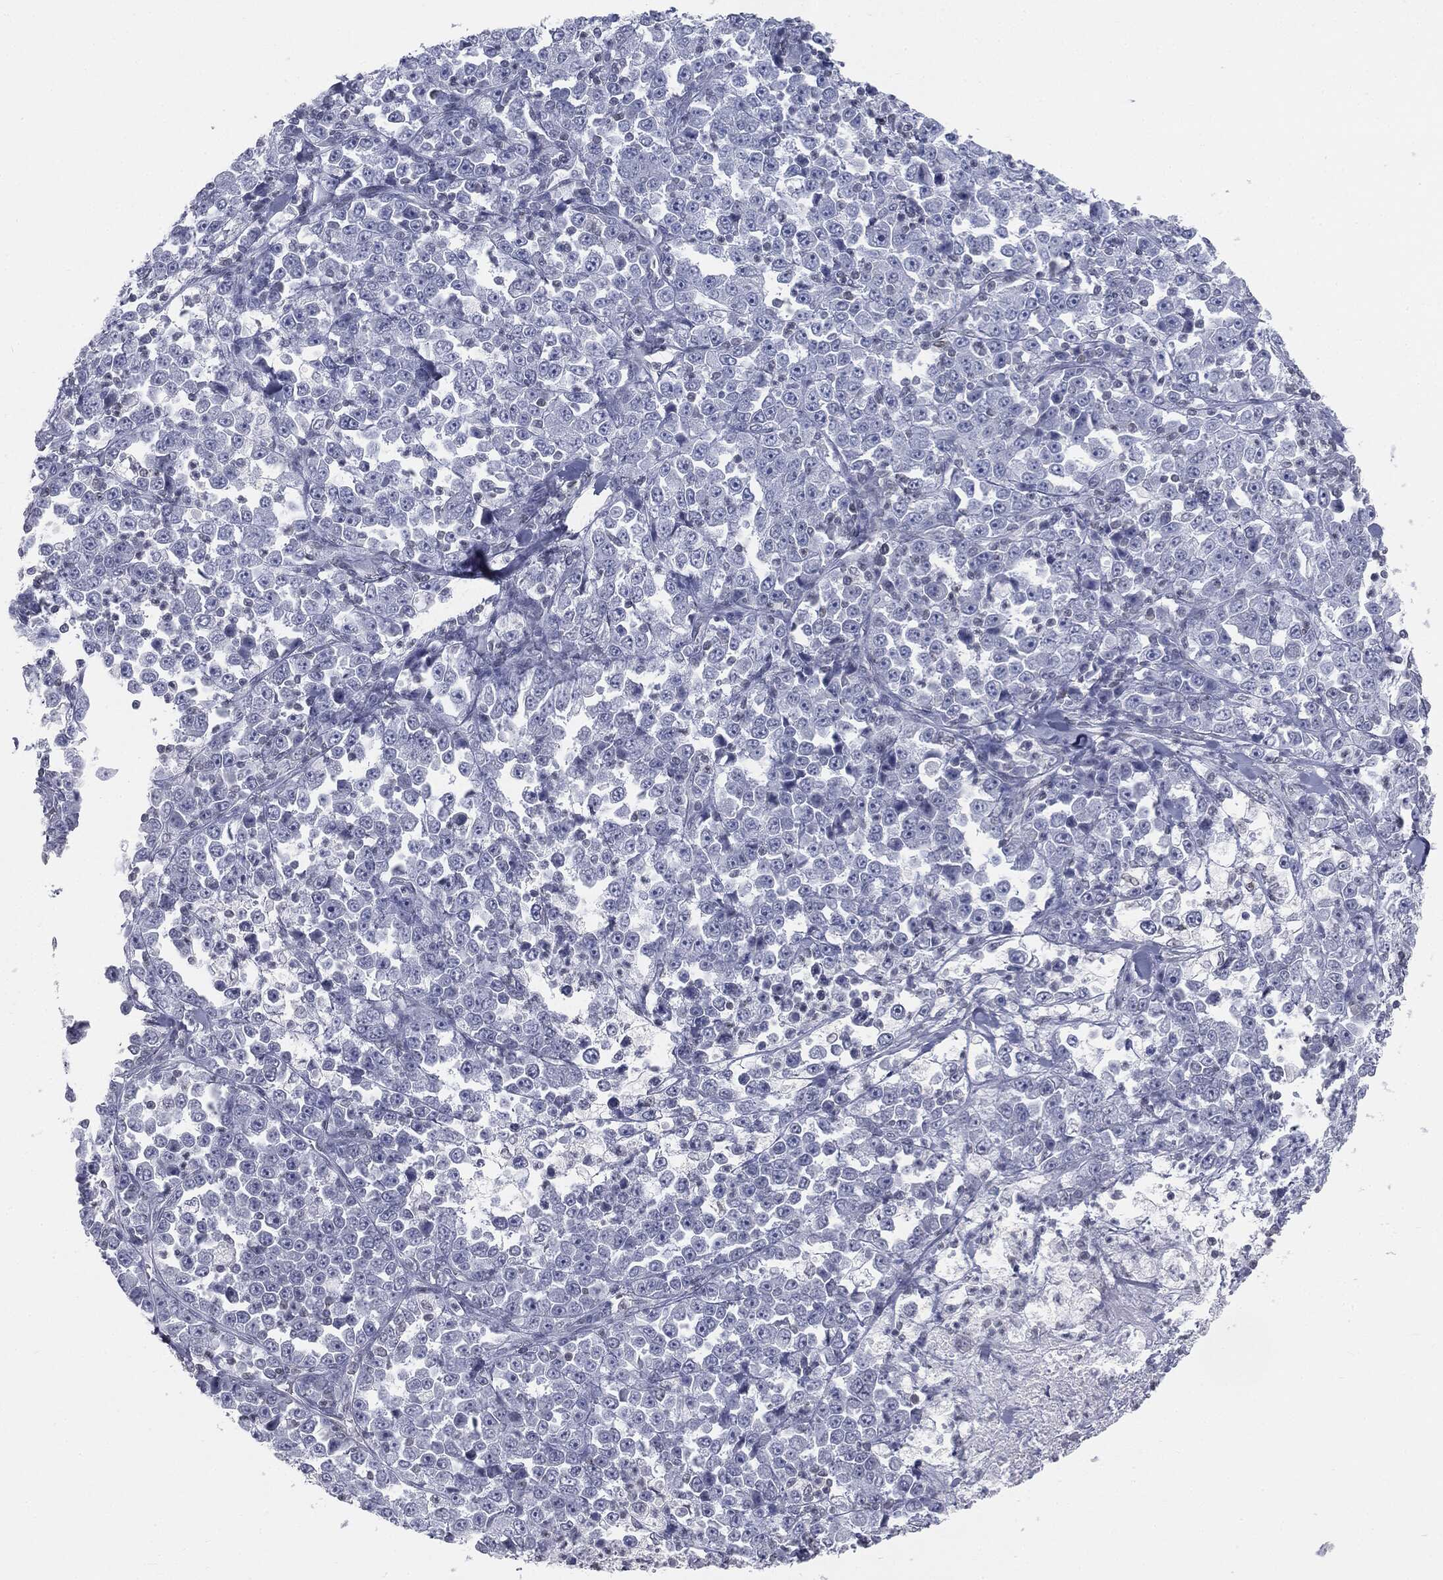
{"staining": {"intensity": "negative", "quantity": "none", "location": "none"}, "tissue": "stomach cancer", "cell_type": "Tumor cells", "image_type": "cancer", "snomed": [{"axis": "morphology", "description": "Normal tissue, NOS"}, {"axis": "morphology", "description": "Adenocarcinoma, NOS"}, {"axis": "topography", "description": "Stomach, upper"}, {"axis": "topography", "description": "Stomach"}], "caption": "The immunohistochemistry (IHC) image has no significant staining in tumor cells of stomach cancer tissue.", "gene": "ALDOB", "patient": {"sex": "male", "age": 59}}